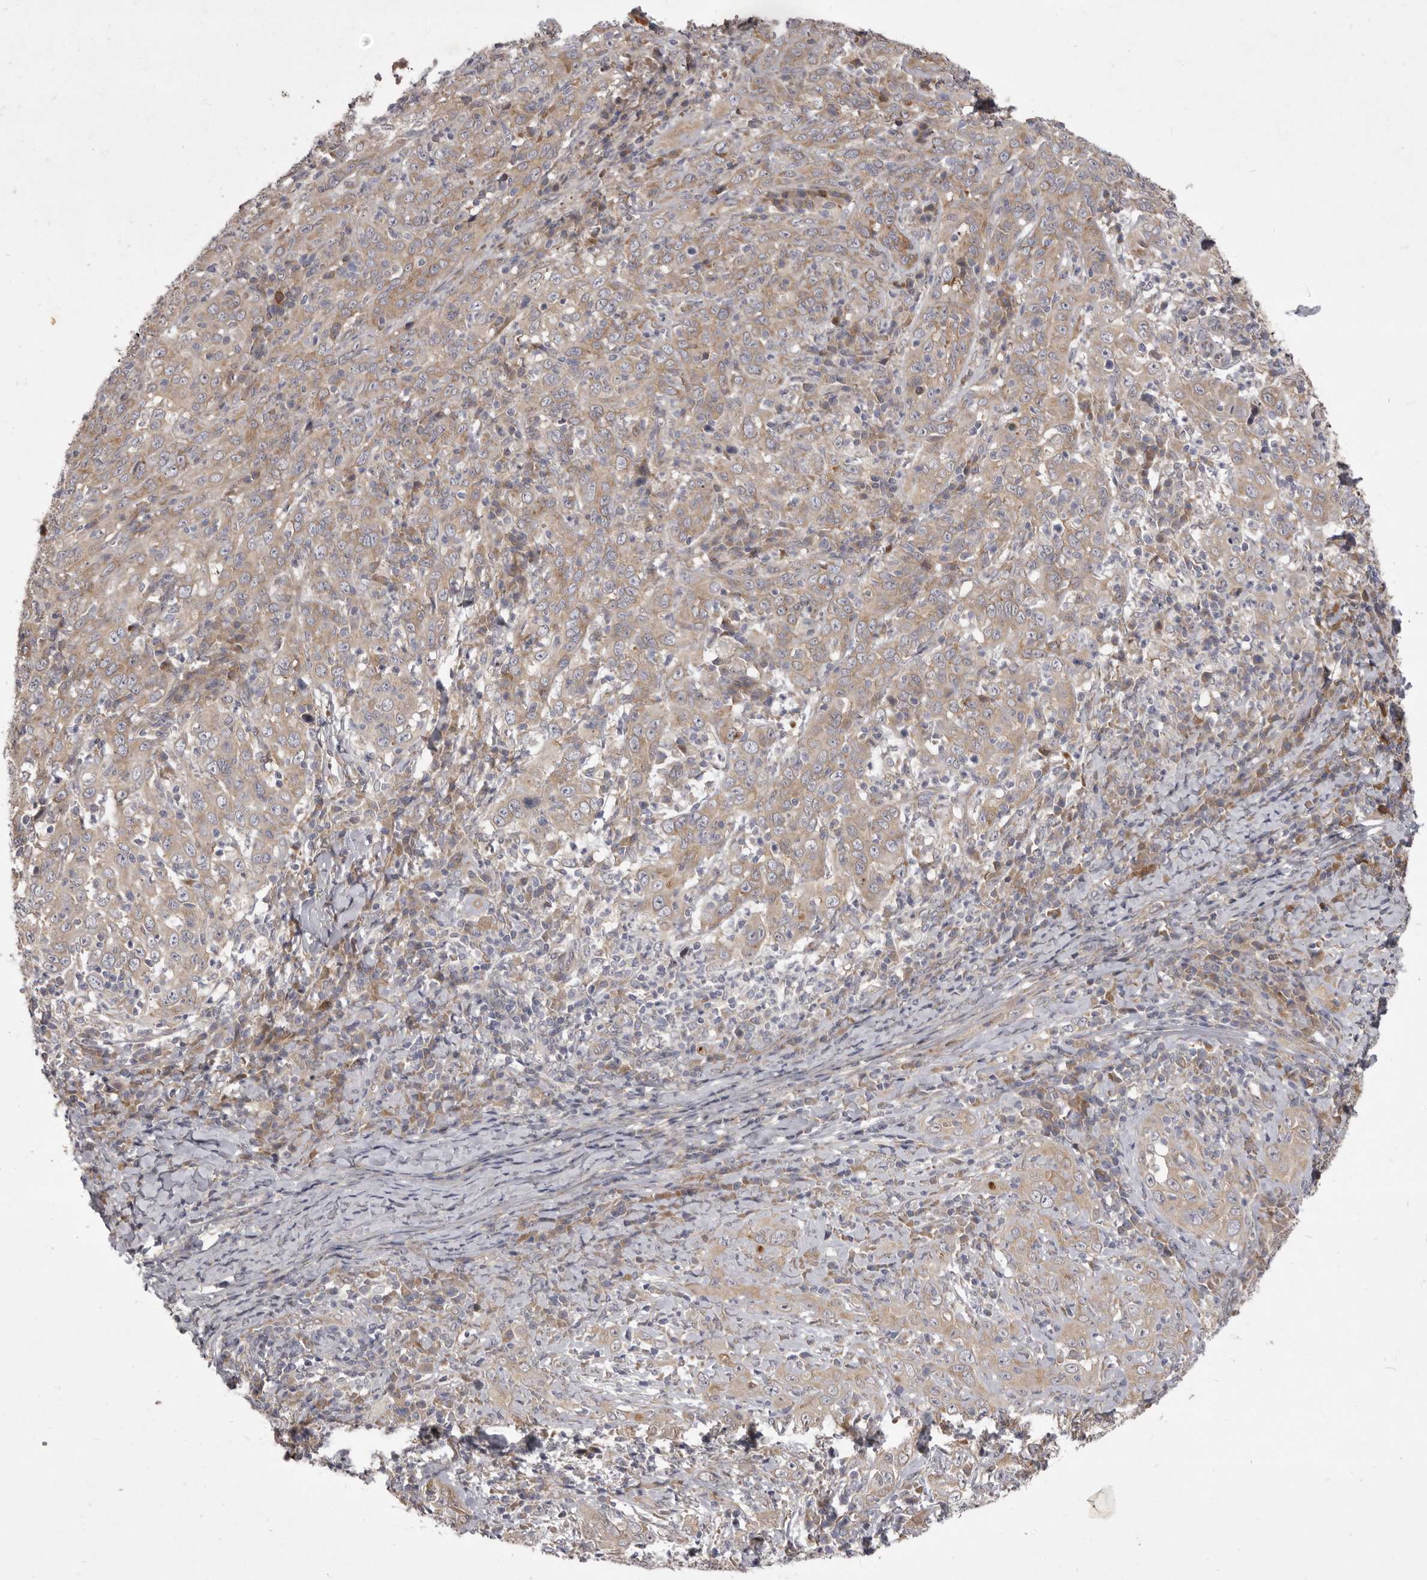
{"staining": {"intensity": "weak", "quantity": ">75%", "location": "cytoplasmic/membranous"}, "tissue": "cervical cancer", "cell_type": "Tumor cells", "image_type": "cancer", "snomed": [{"axis": "morphology", "description": "Squamous cell carcinoma, NOS"}, {"axis": "topography", "description": "Cervix"}], "caption": "The image exhibits a brown stain indicating the presence of a protein in the cytoplasmic/membranous of tumor cells in cervical cancer.", "gene": "TBC1D8B", "patient": {"sex": "female", "age": 46}}